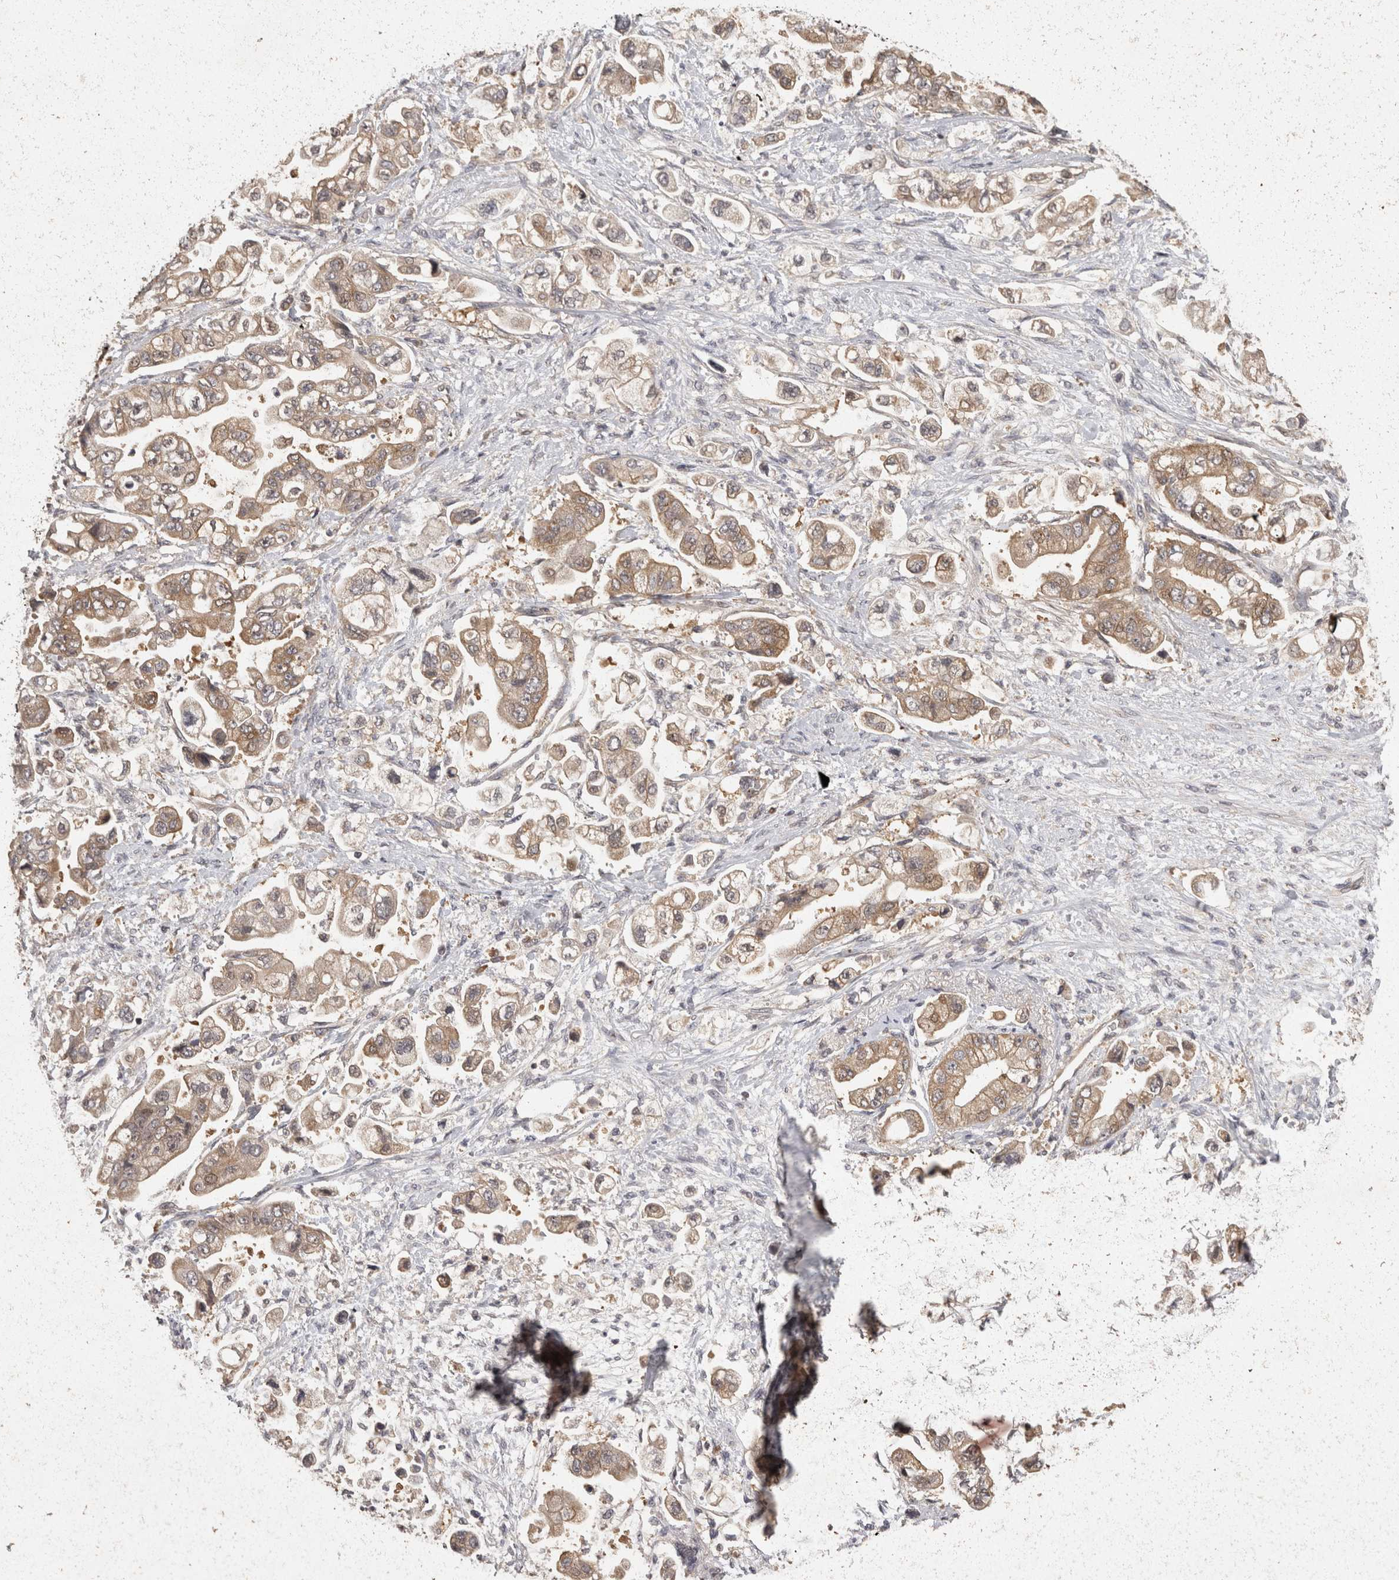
{"staining": {"intensity": "weak", "quantity": ">75%", "location": "cytoplasmic/membranous"}, "tissue": "stomach cancer", "cell_type": "Tumor cells", "image_type": "cancer", "snomed": [{"axis": "morphology", "description": "Adenocarcinoma, NOS"}, {"axis": "topography", "description": "Stomach"}], "caption": "Brown immunohistochemical staining in stomach adenocarcinoma exhibits weak cytoplasmic/membranous staining in about >75% of tumor cells.", "gene": "ACAT2", "patient": {"sex": "male", "age": 62}}